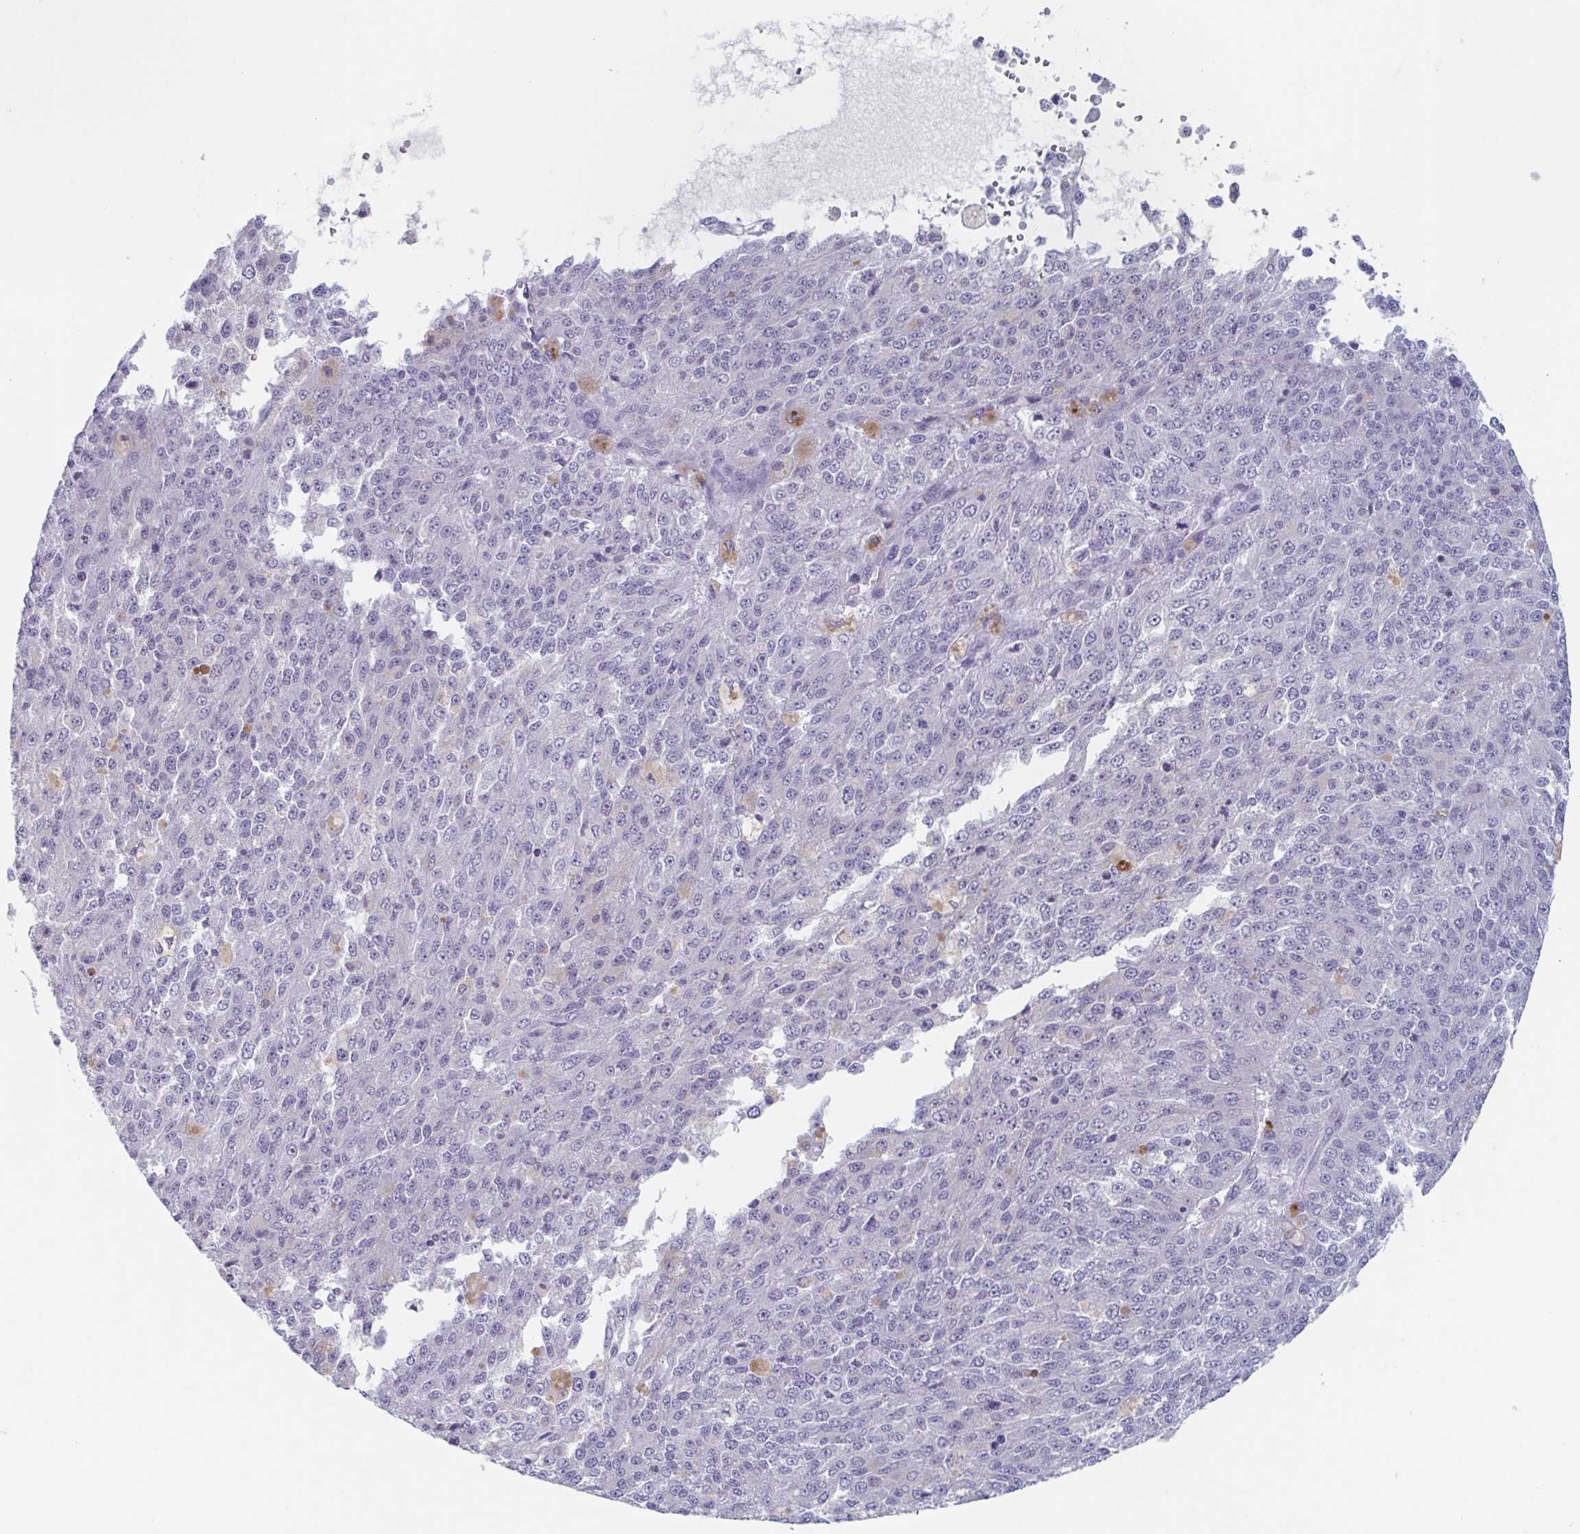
{"staining": {"intensity": "negative", "quantity": "none", "location": "none"}, "tissue": "melanoma", "cell_type": "Tumor cells", "image_type": "cancer", "snomed": [{"axis": "morphology", "description": "Malignant melanoma, Metastatic site"}, {"axis": "topography", "description": "Lymph node"}], "caption": "DAB (3,3'-diaminobenzidine) immunohistochemical staining of malignant melanoma (metastatic site) reveals no significant positivity in tumor cells.", "gene": "LYRM2", "patient": {"sex": "female", "age": 64}}